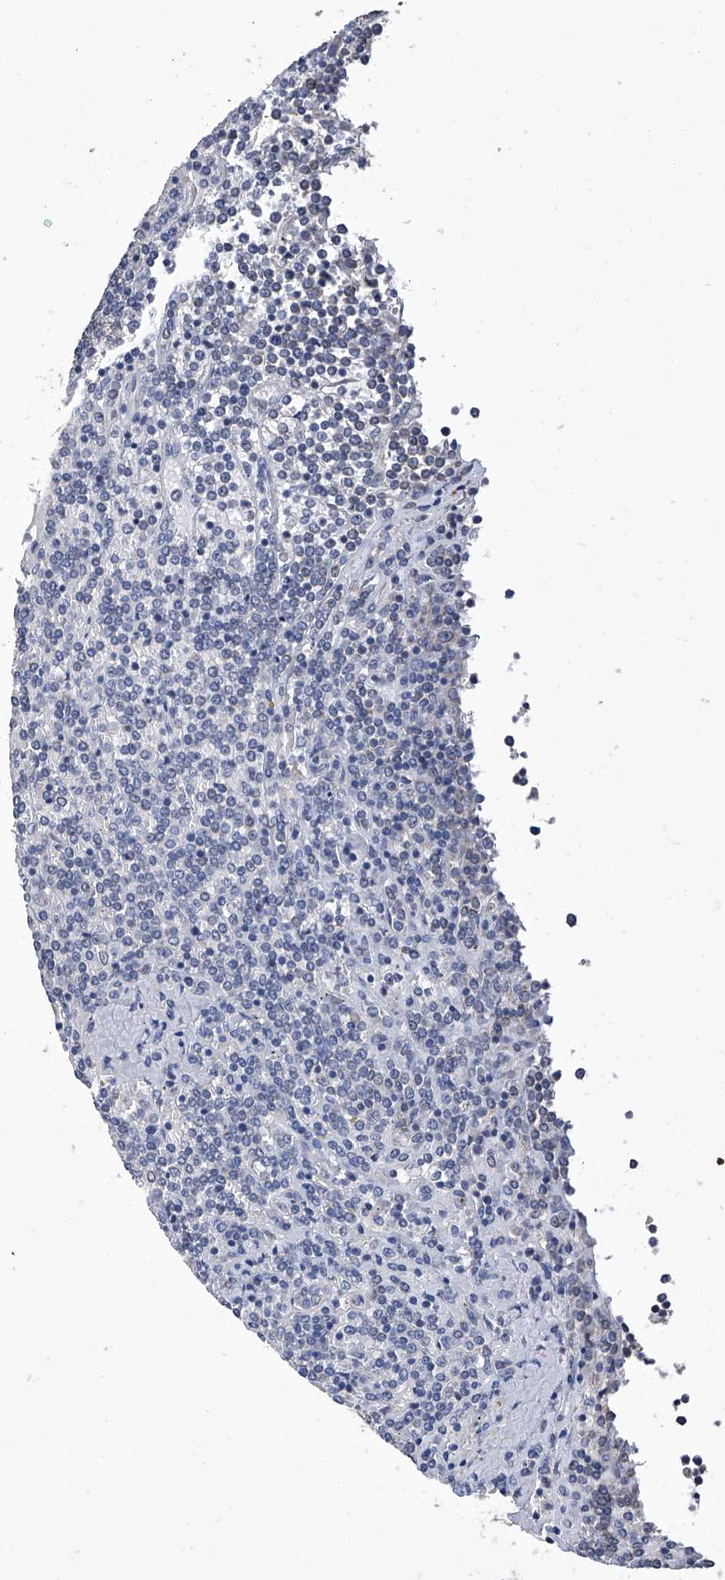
{"staining": {"intensity": "negative", "quantity": "none", "location": "none"}, "tissue": "lymphoma", "cell_type": "Tumor cells", "image_type": "cancer", "snomed": [{"axis": "morphology", "description": "Malignant lymphoma, non-Hodgkin's type, Low grade"}, {"axis": "topography", "description": "Spleen"}], "caption": "Human malignant lymphoma, non-Hodgkin's type (low-grade) stained for a protein using IHC exhibits no staining in tumor cells.", "gene": "GPT", "patient": {"sex": "female", "age": 19}}